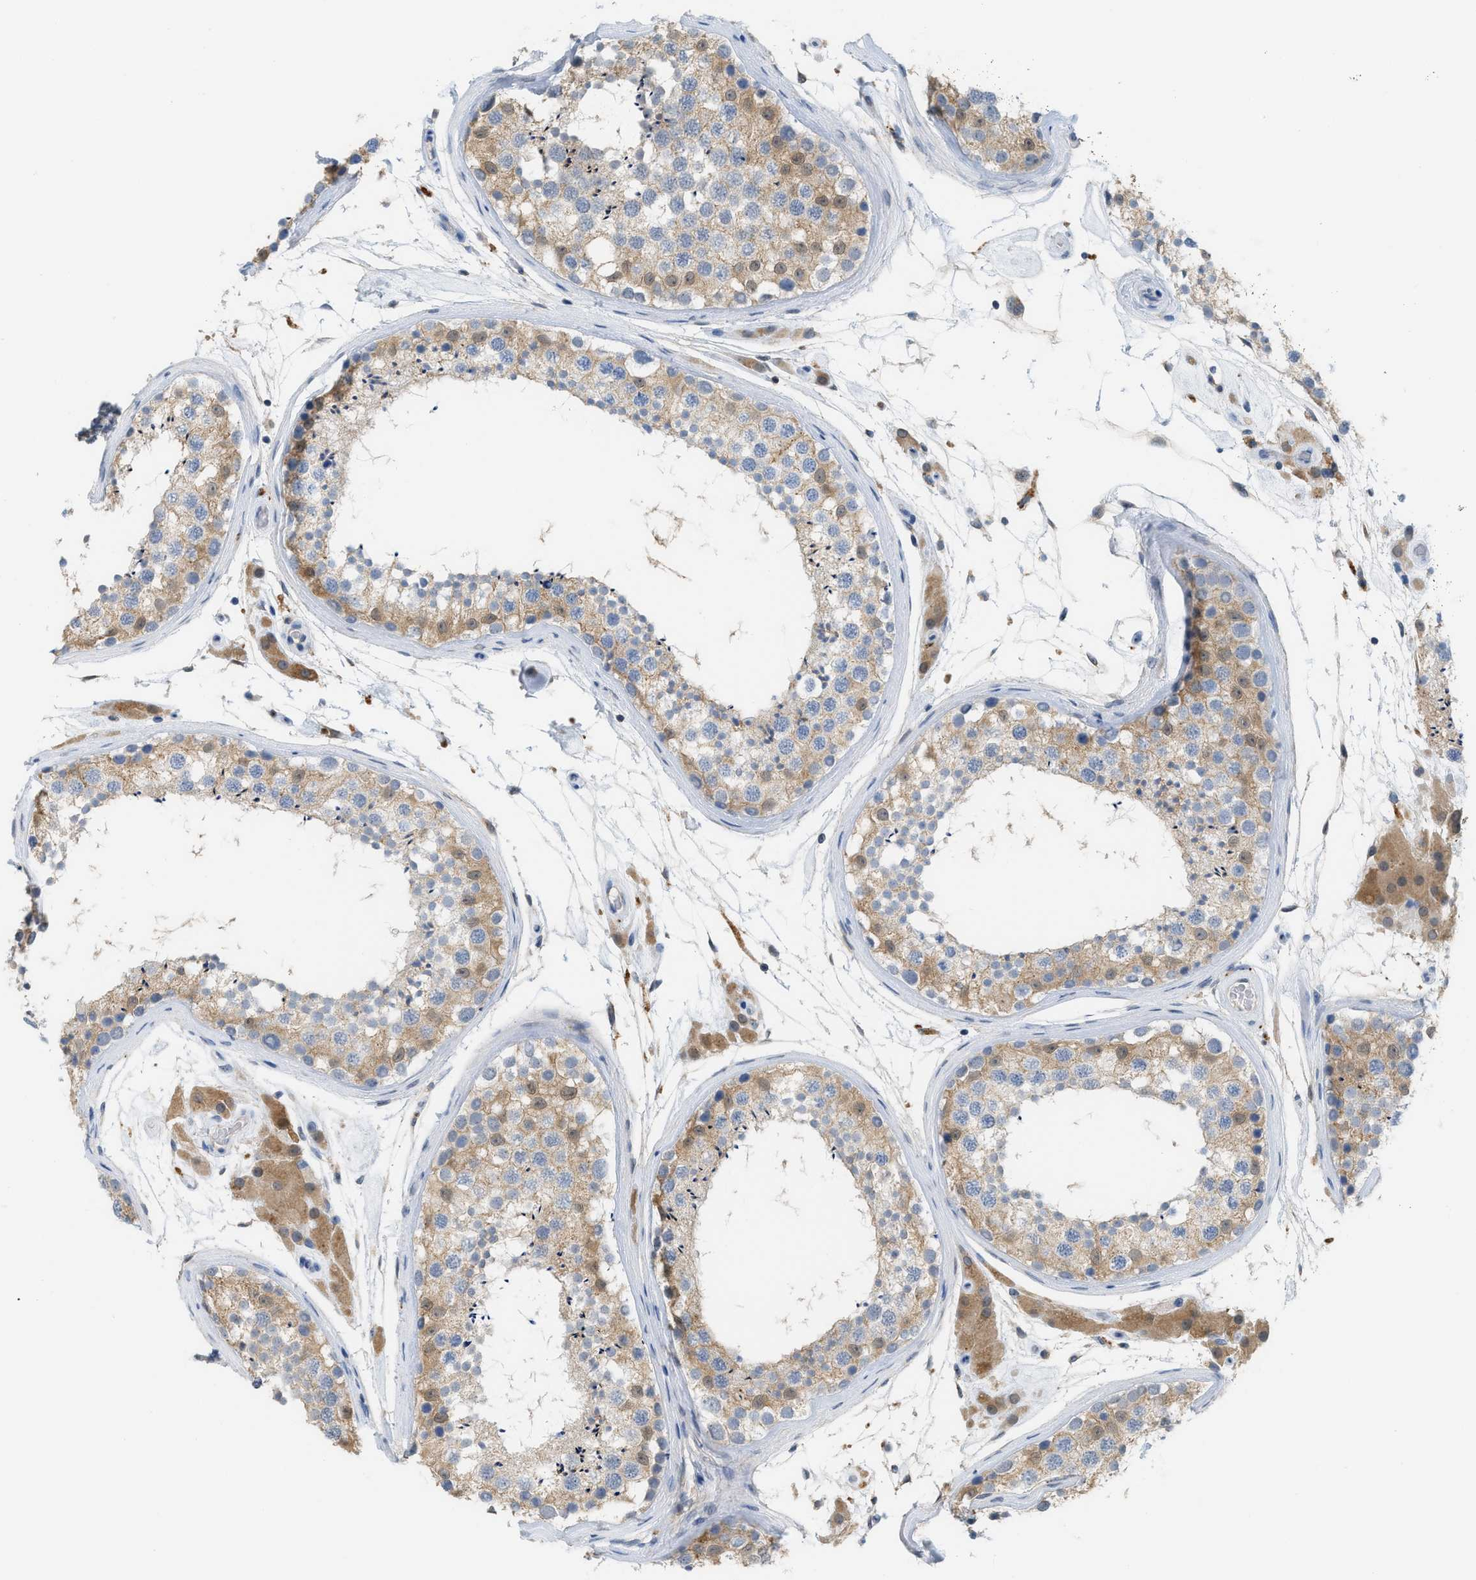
{"staining": {"intensity": "weak", "quantity": ">75%", "location": "cytoplasmic/membranous"}, "tissue": "testis", "cell_type": "Cells in seminiferous ducts", "image_type": "normal", "snomed": [{"axis": "morphology", "description": "Normal tissue, NOS"}, {"axis": "topography", "description": "Testis"}], "caption": "Protein staining by immunohistochemistry demonstrates weak cytoplasmic/membranous staining in approximately >75% of cells in seminiferous ducts in benign testis. Using DAB (3,3'-diaminobenzidine) (brown) and hematoxylin (blue) stains, captured at high magnification using brightfield microscopy.", "gene": "CSTB", "patient": {"sex": "male", "age": 46}}